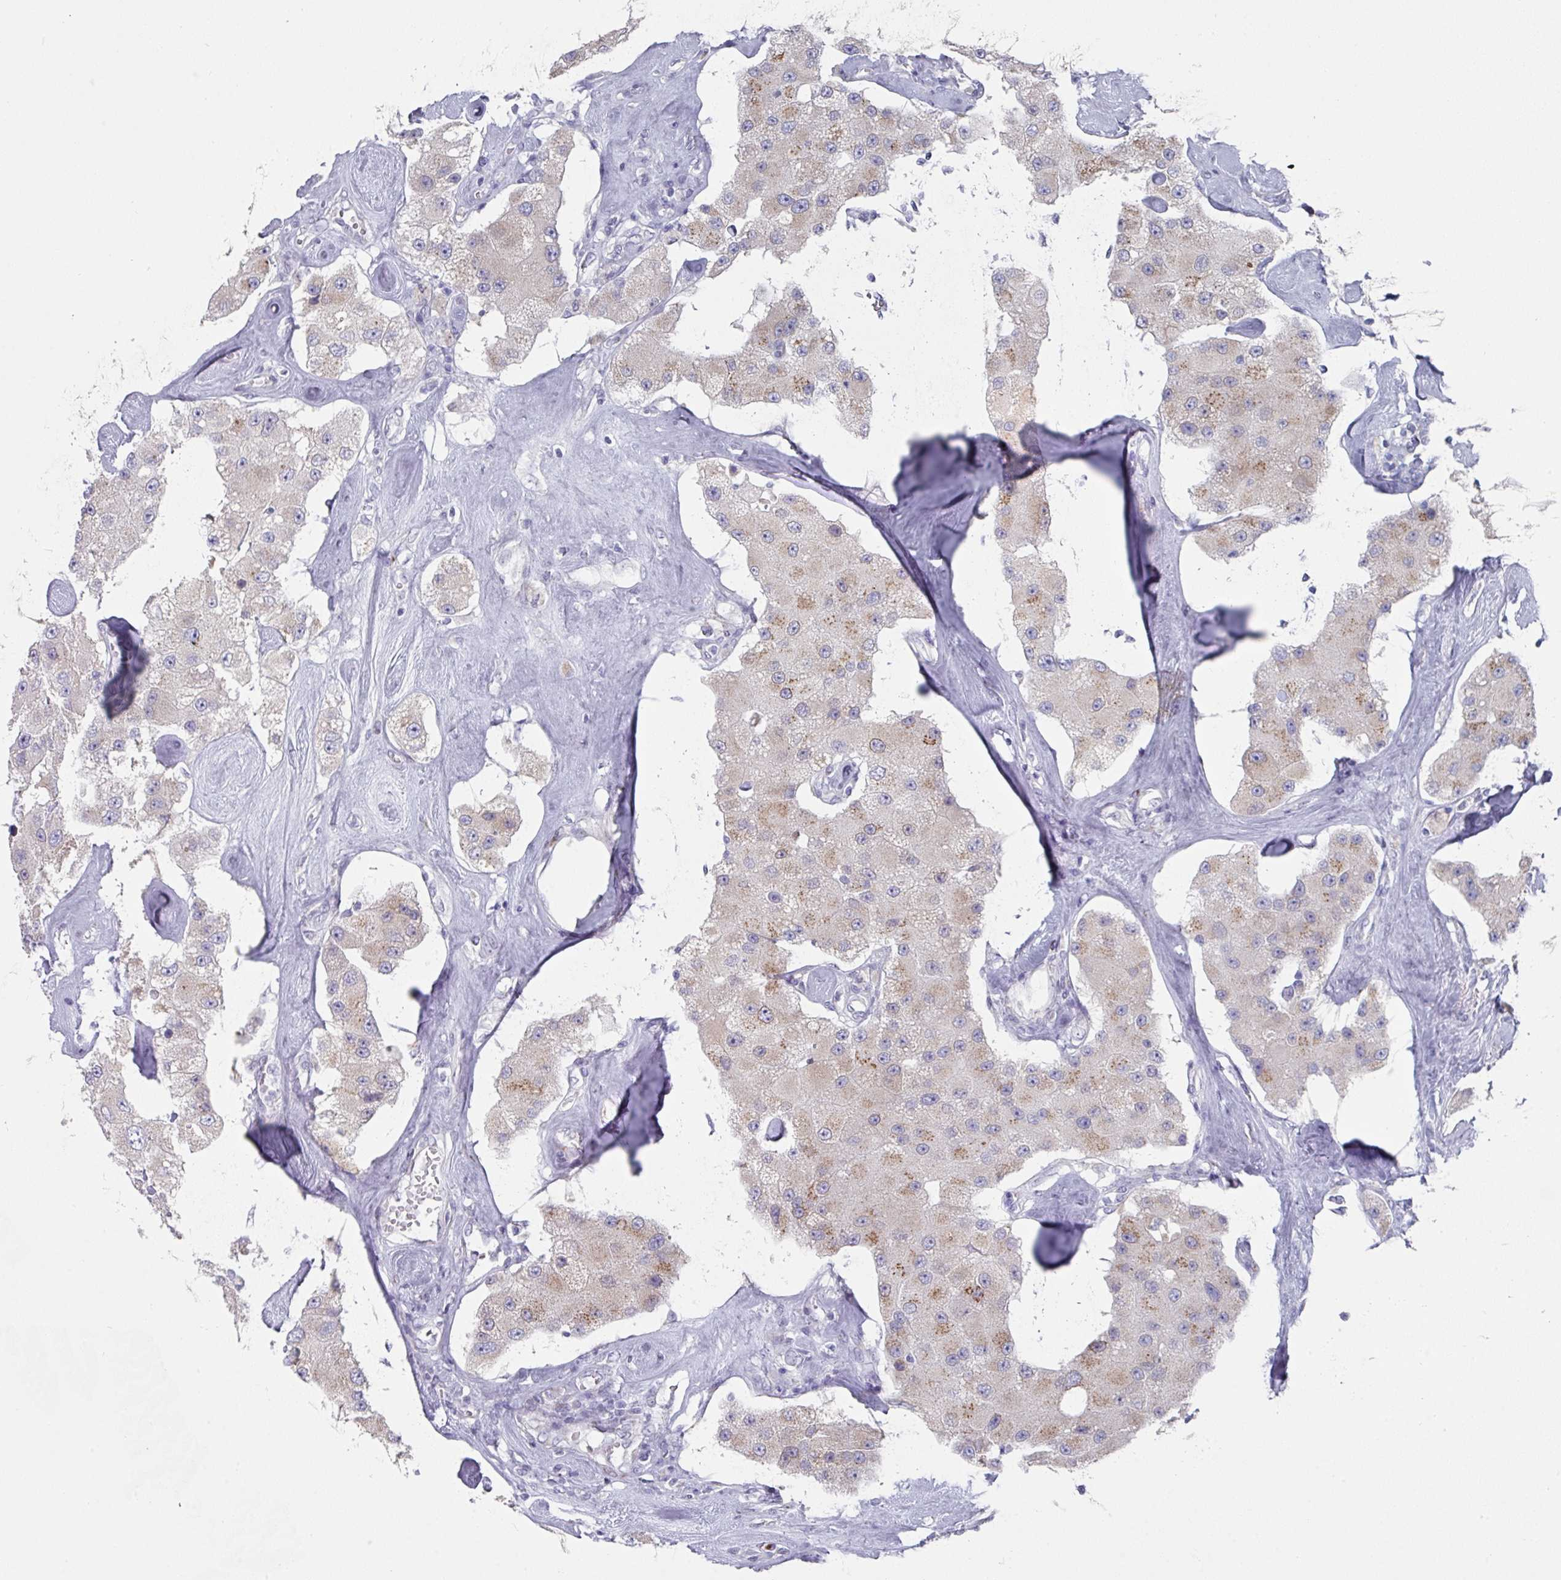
{"staining": {"intensity": "weak", "quantity": "<25%", "location": "cytoplasmic/membranous"}, "tissue": "carcinoid", "cell_type": "Tumor cells", "image_type": "cancer", "snomed": [{"axis": "morphology", "description": "Carcinoid, malignant, NOS"}, {"axis": "topography", "description": "Pancreas"}], "caption": "This is an IHC photomicrograph of human malignant carcinoid. There is no staining in tumor cells.", "gene": "VKORC1L1", "patient": {"sex": "male", "age": 41}}